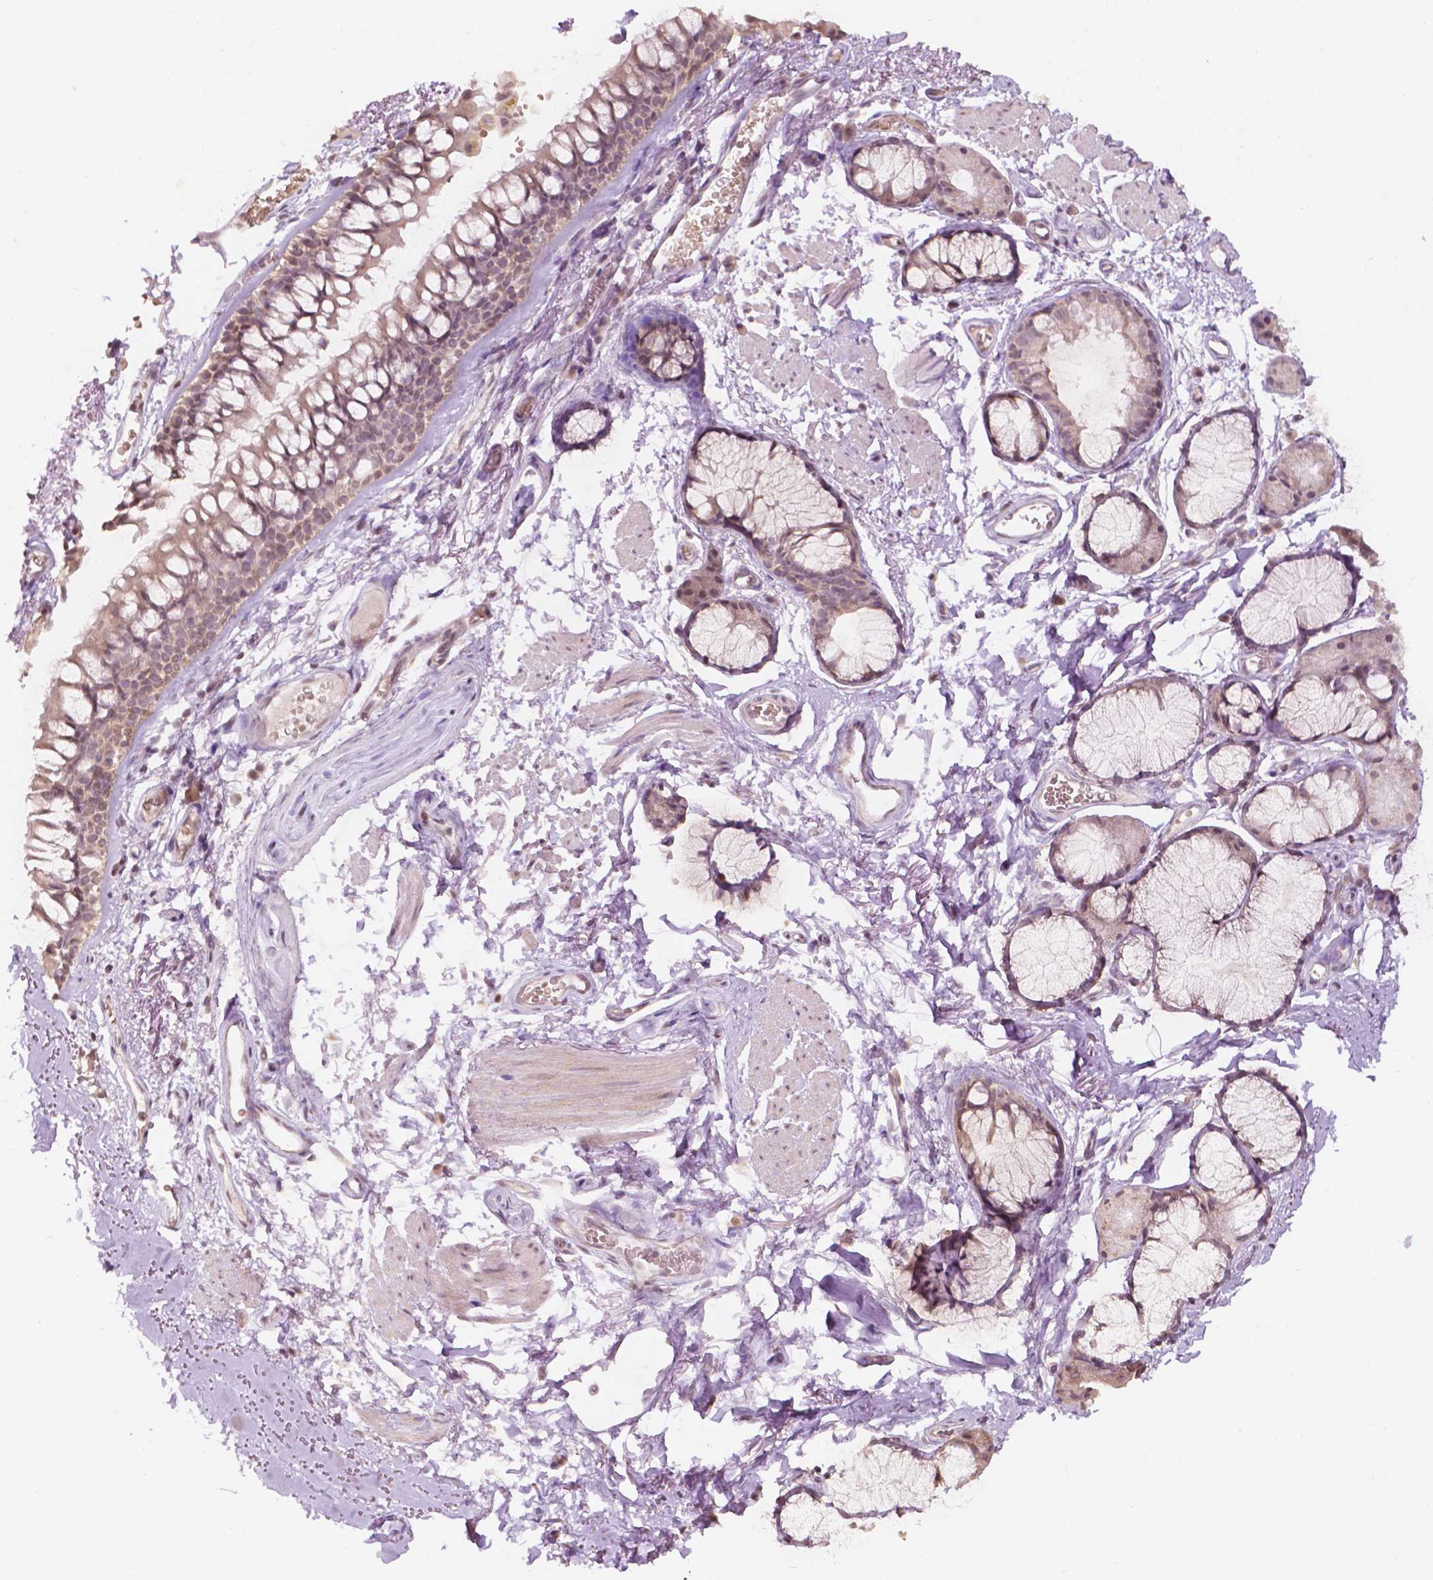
{"staining": {"intensity": "negative", "quantity": "none", "location": "none"}, "tissue": "soft tissue", "cell_type": "Fibroblasts", "image_type": "normal", "snomed": [{"axis": "morphology", "description": "Normal tissue, NOS"}, {"axis": "topography", "description": "Cartilage tissue"}, {"axis": "topography", "description": "Bronchus"}], "caption": "A photomicrograph of human soft tissue is negative for staining in fibroblasts. (DAB (3,3'-diaminobenzidine) IHC, high magnification).", "gene": "NOS1AP", "patient": {"sex": "female", "age": 79}}